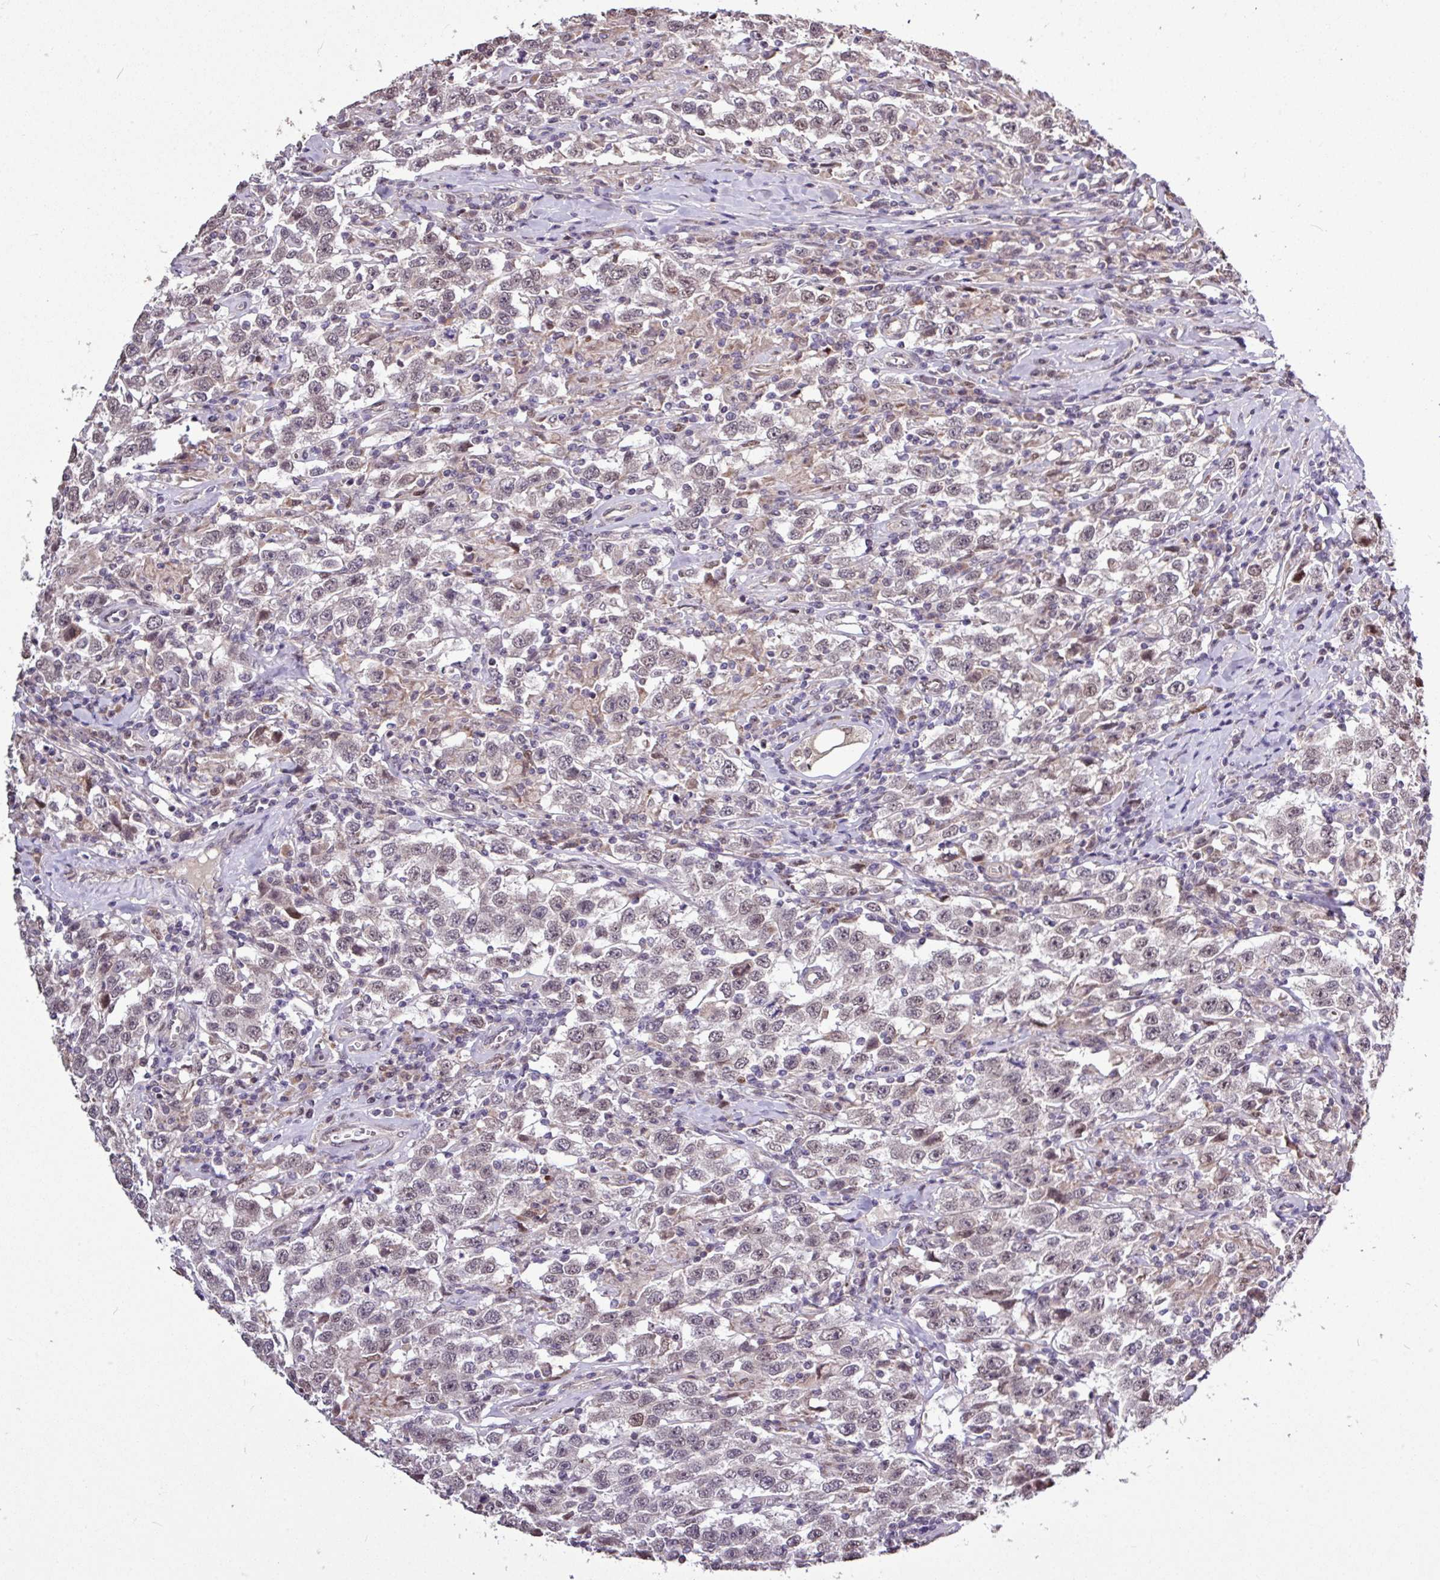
{"staining": {"intensity": "moderate", "quantity": "25%-75%", "location": "nuclear"}, "tissue": "testis cancer", "cell_type": "Tumor cells", "image_type": "cancer", "snomed": [{"axis": "morphology", "description": "Seminoma, NOS"}, {"axis": "topography", "description": "Testis"}], "caption": "Moderate nuclear expression for a protein is identified in about 25%-75% of tumor cells of testis cancer using immunohistochemistry (IHC).", "gene": "SKIC2", "patient": {"sex": "male", "age": 41}}